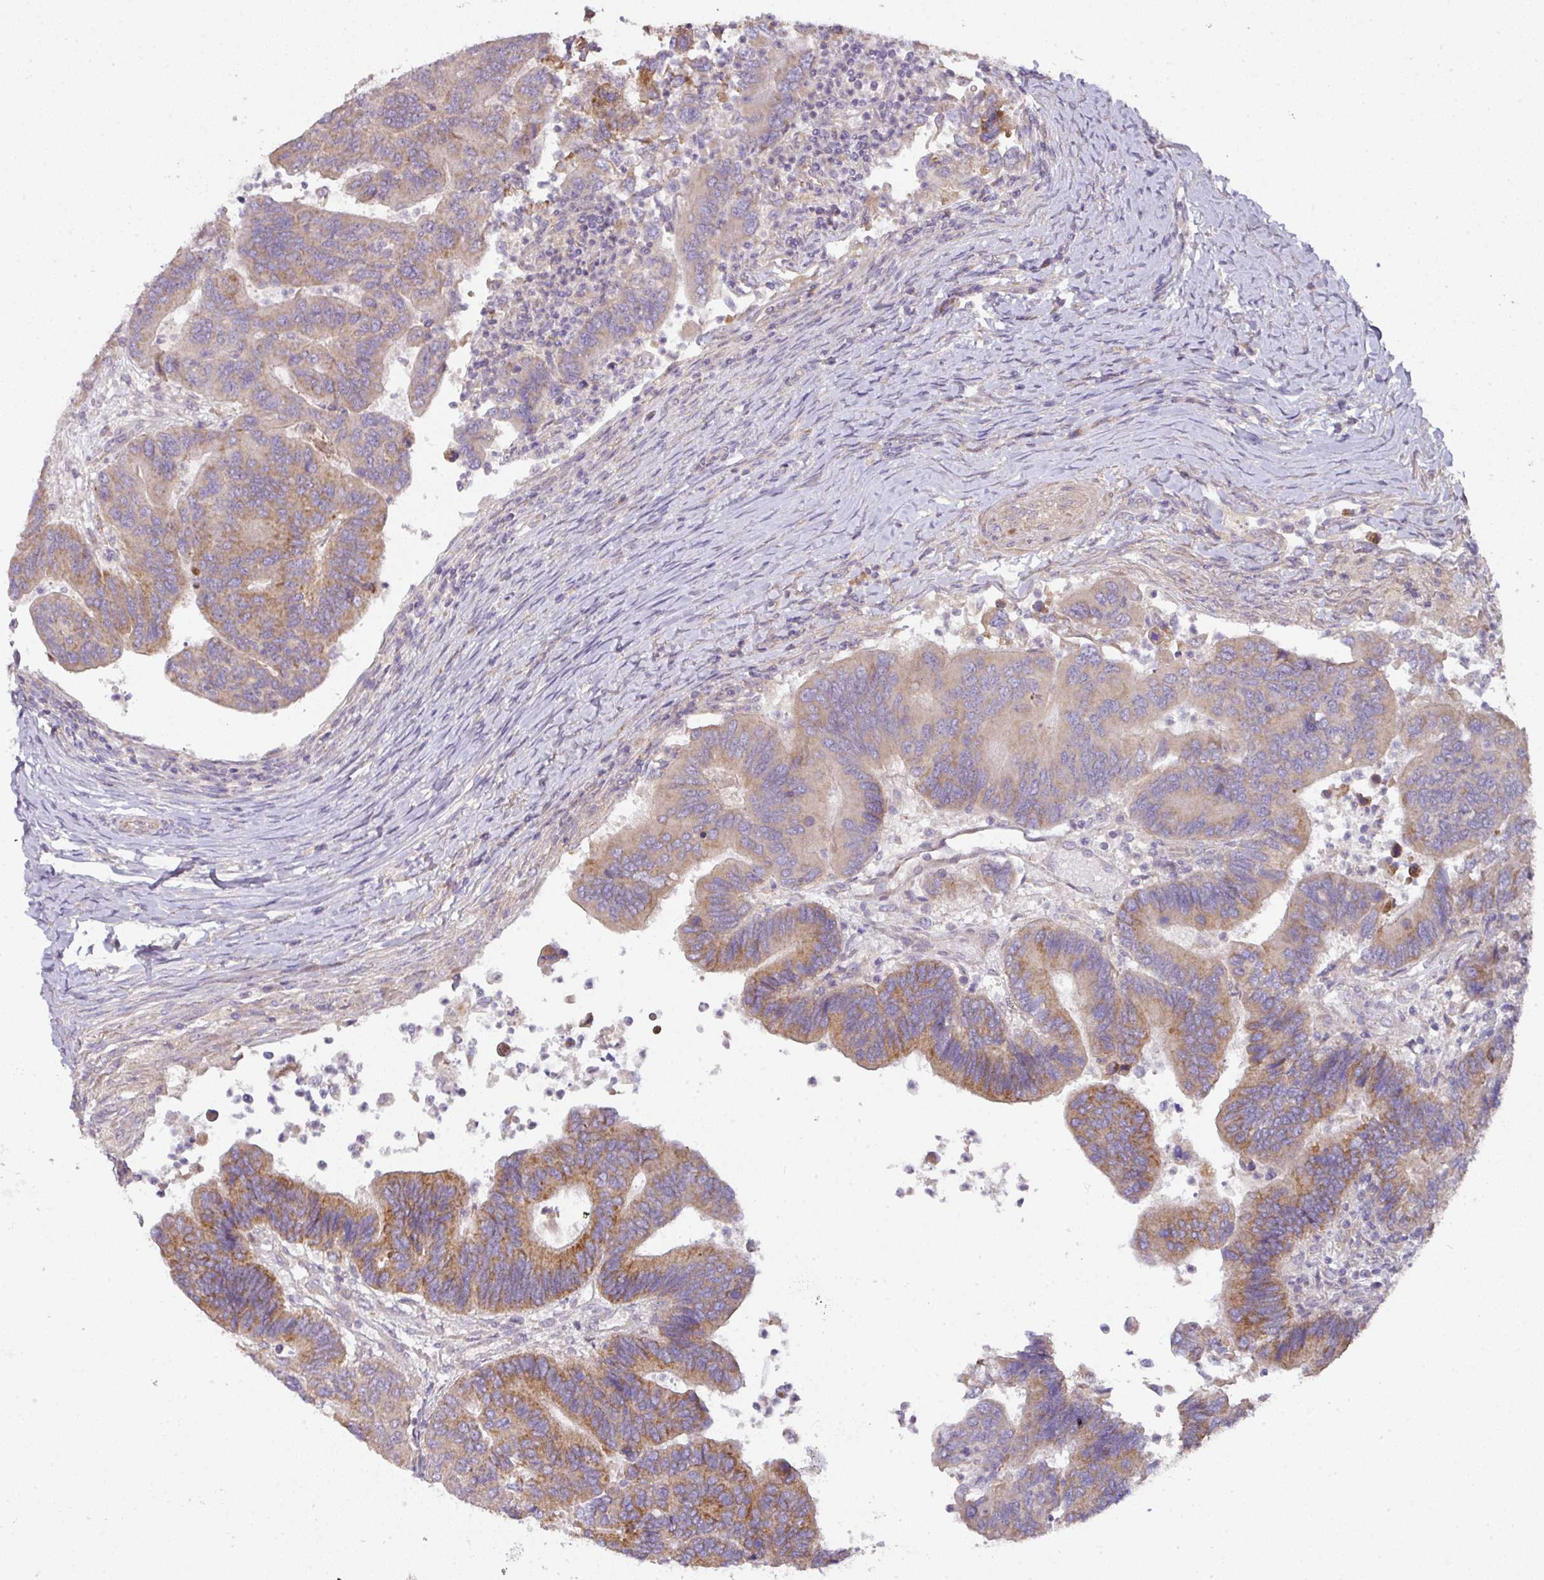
{"staining": {"intensity": "moderate", "quantity": ">75%", "location": "cytoplasmic/membranous"}, "tissue": "colorectal cancer", "cell_type": "Tumor cells", "image_type": "cancer", "snomed": [{"axis": "morphology", "description": "Adenocarcinoma, NOS"}, {"axis": "topography", "description": "Colon"}], "caption": "Immunohistochemical staining of colorectal adenocarcinoma reveals medium levels of moderate cytoplasmic/membranous expression in about >75% of tumor cells.", "gene": "STK35", "patient": {"sex": "female", "age": 67}}